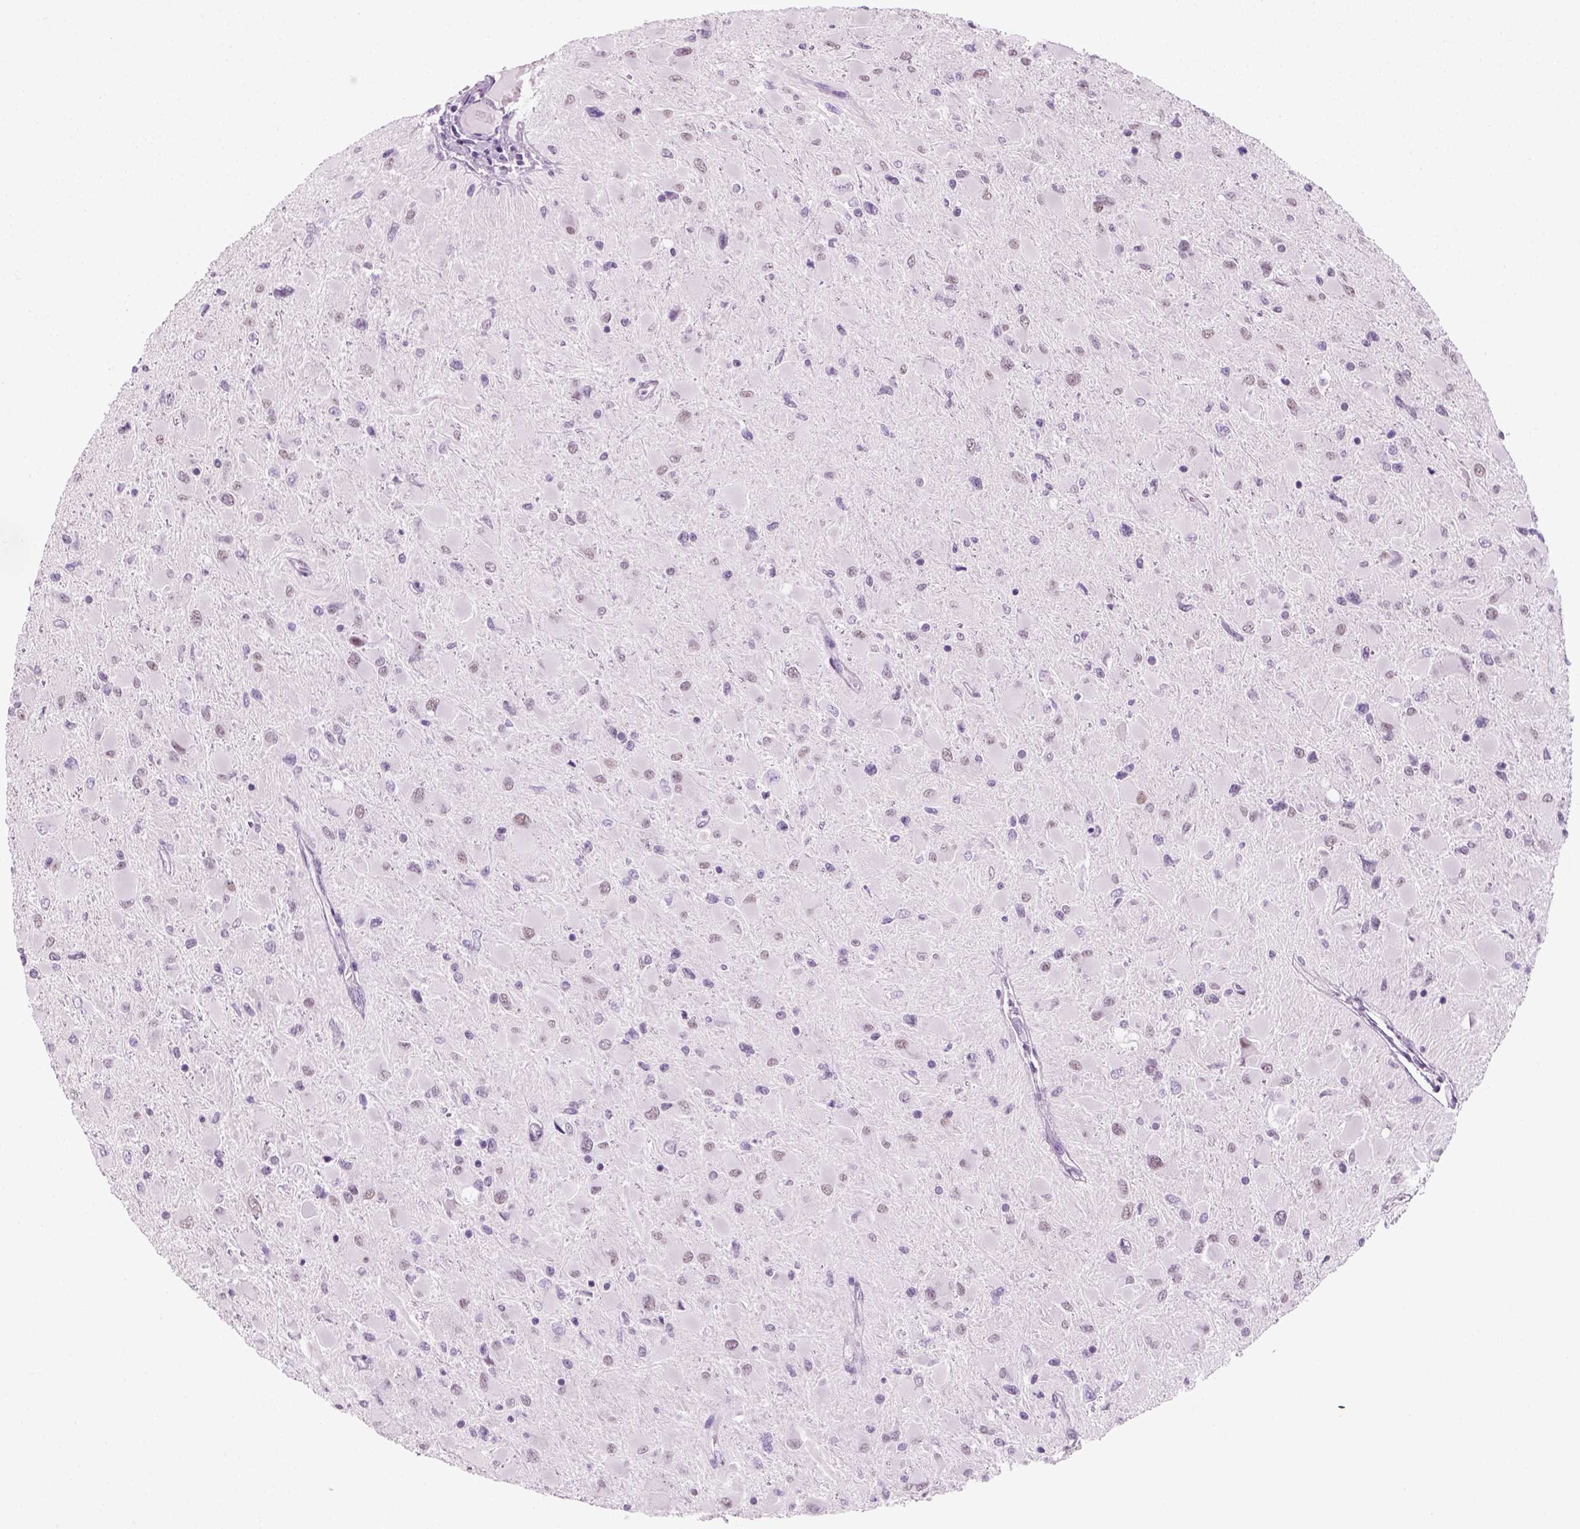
{"staining": {"intensity": "negative", "quantity": "none", "location": "none"}, "tissue": "glioma", "cell_type": "Tumor cells", "image_type": "cancer", "snomed": [{"axis": "morphology", "description": "Glioma, malignant, High grade"}, {"axis": "topography", "description": "Cerebral cortex"}], "caption": "The micrograph exhibits no significant staining in tumor cells of malignant high-grade glioma.", "gene": "ZNF865", "patient": {"sex": "female", "age": 36}}